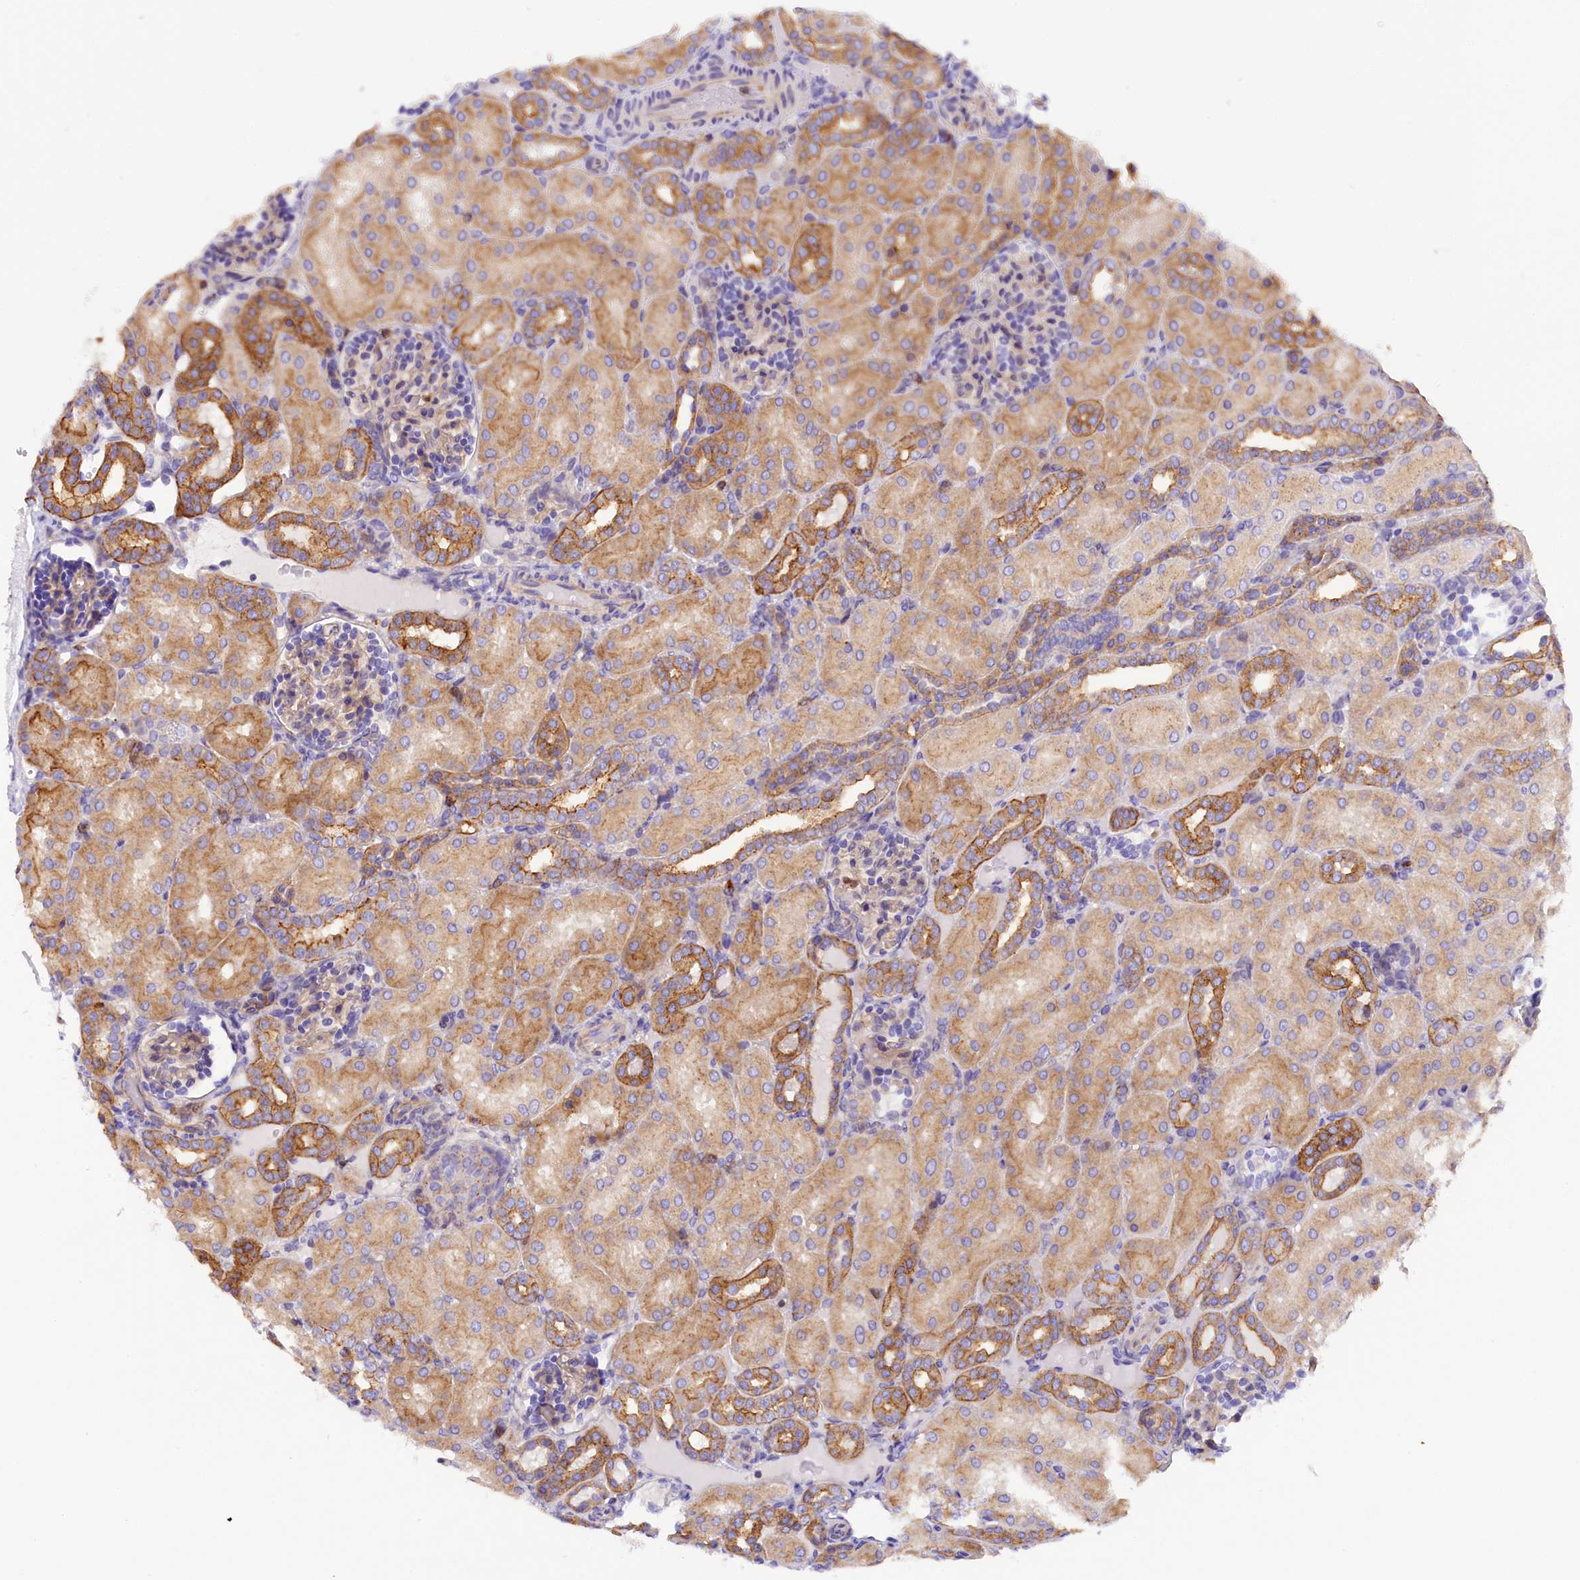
{"staining": {"intensity": "negative", "quantity": "none", "location": "none"}, "tissue": "kidney", "cell_type": "Cells in glomeruli", "image_type": "normal", "snomed": [{"axis": "morphology", "description": "Normal tissue, NOS"}, {"axis": "topography", "description": "Kidney"}], "caption": "Unremarkable kidney was stained to show a protein in brown. There is no significant positivity in cells in glomeruli. (Brightfield microscopy of DAB (3,3'-diaminobenzidine) immunohistochemistry (IHC) at high magnification).", "gene": "FAM193A", "patient": {"sex": "male", "age": 1}}